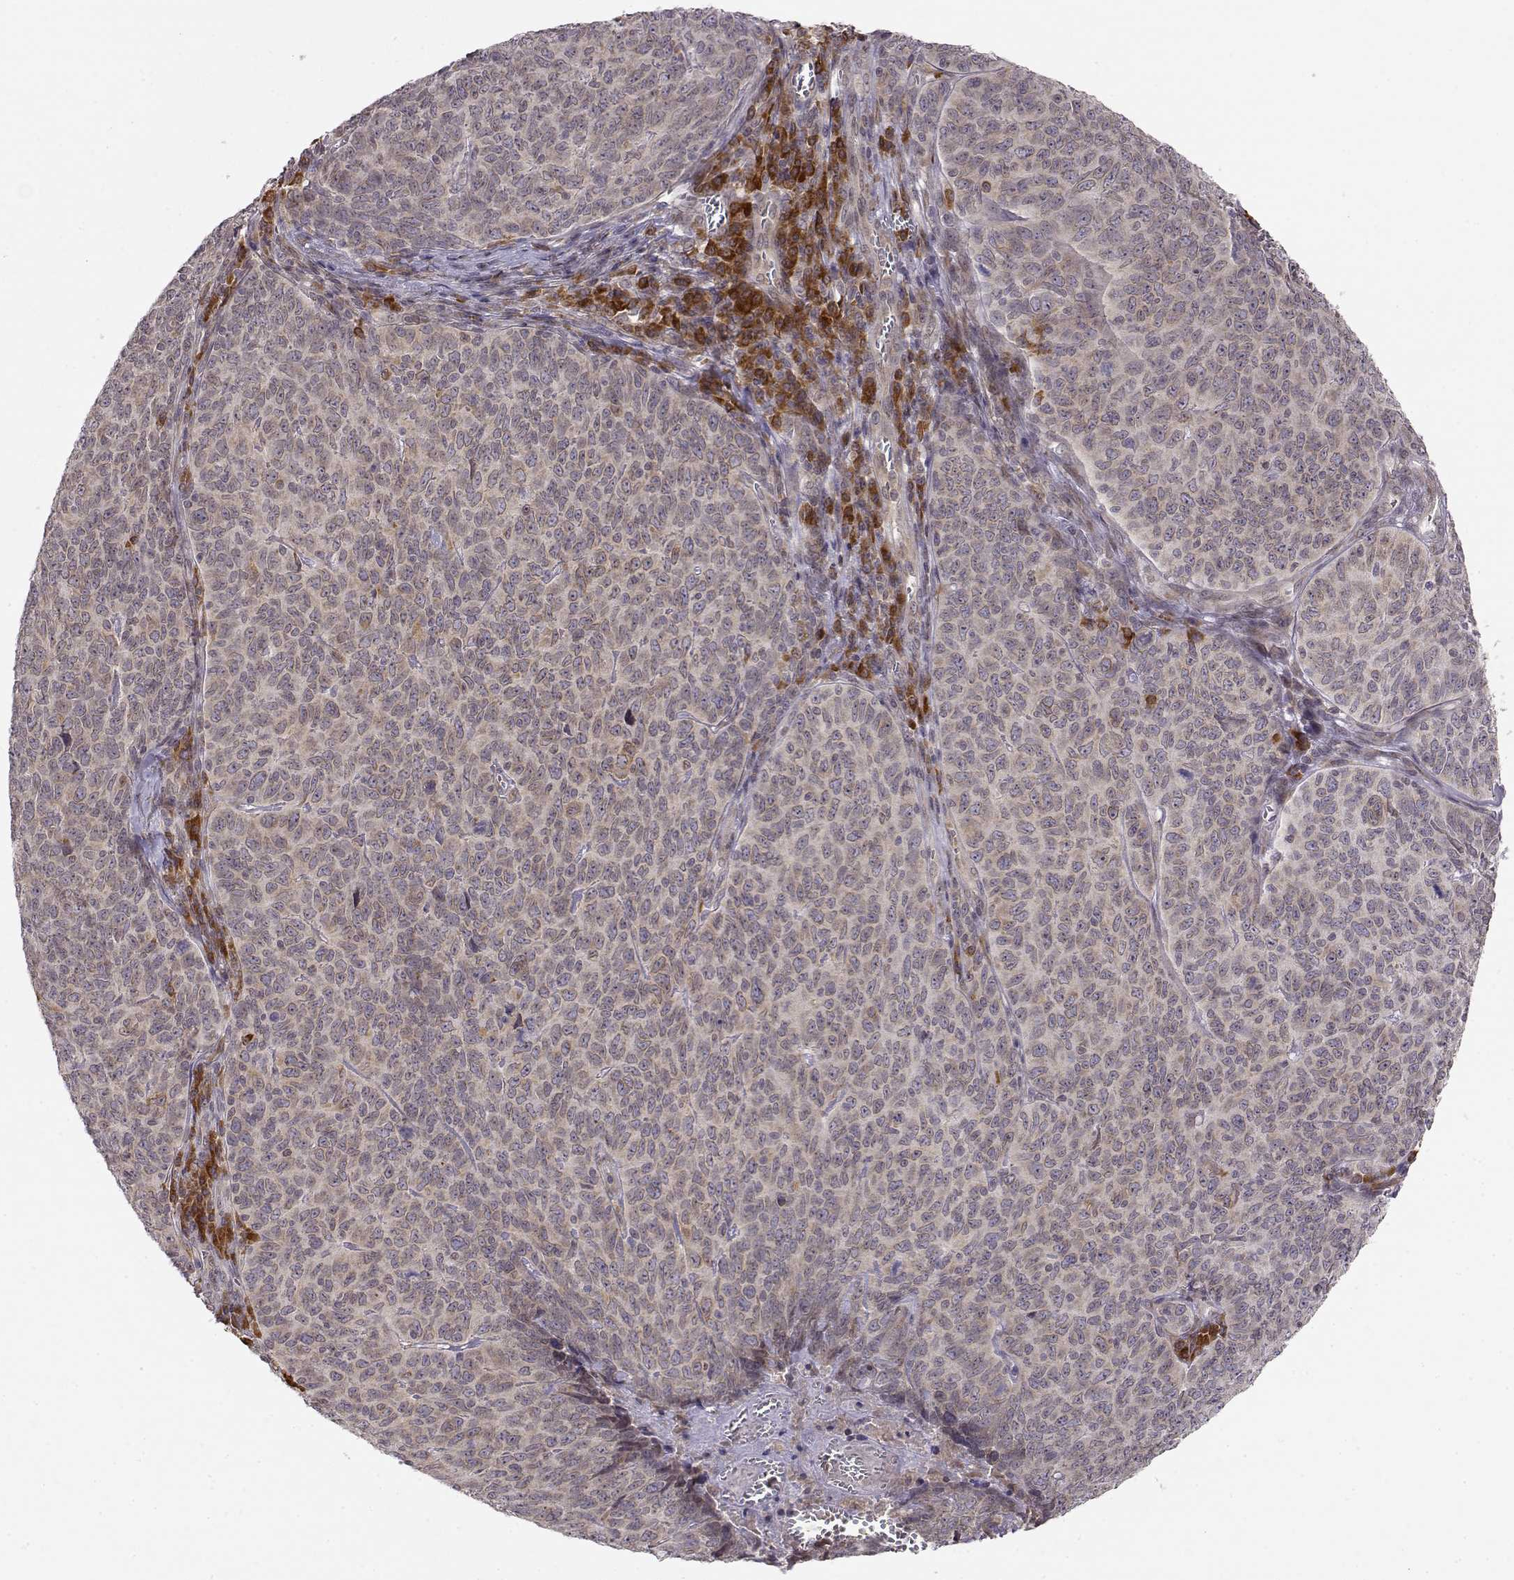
{"staining": {"intensity": "weak", "quantity": "25%-75%", "location": "cytoplasmic/membranous"}, "tissue": "skin cancer", "cell_type": "Tumor cells", "image_type": "cancer", "snomed": [{"axis": "morphology", "description": "Squamous cell carcinoma, NOS"}, {"axis": "topography", "description": "Skin"}, {"axis": "topography", "description": "Anal"}], "caption": "Protein expression analysis of human squamous cell carcinoma (skin) reveals weak cytoplasmic/membranous staining in about 25%-75% of tumor cells.", "gene": "ERGIC2", "patient": {"sex": "female", "age": 51}}